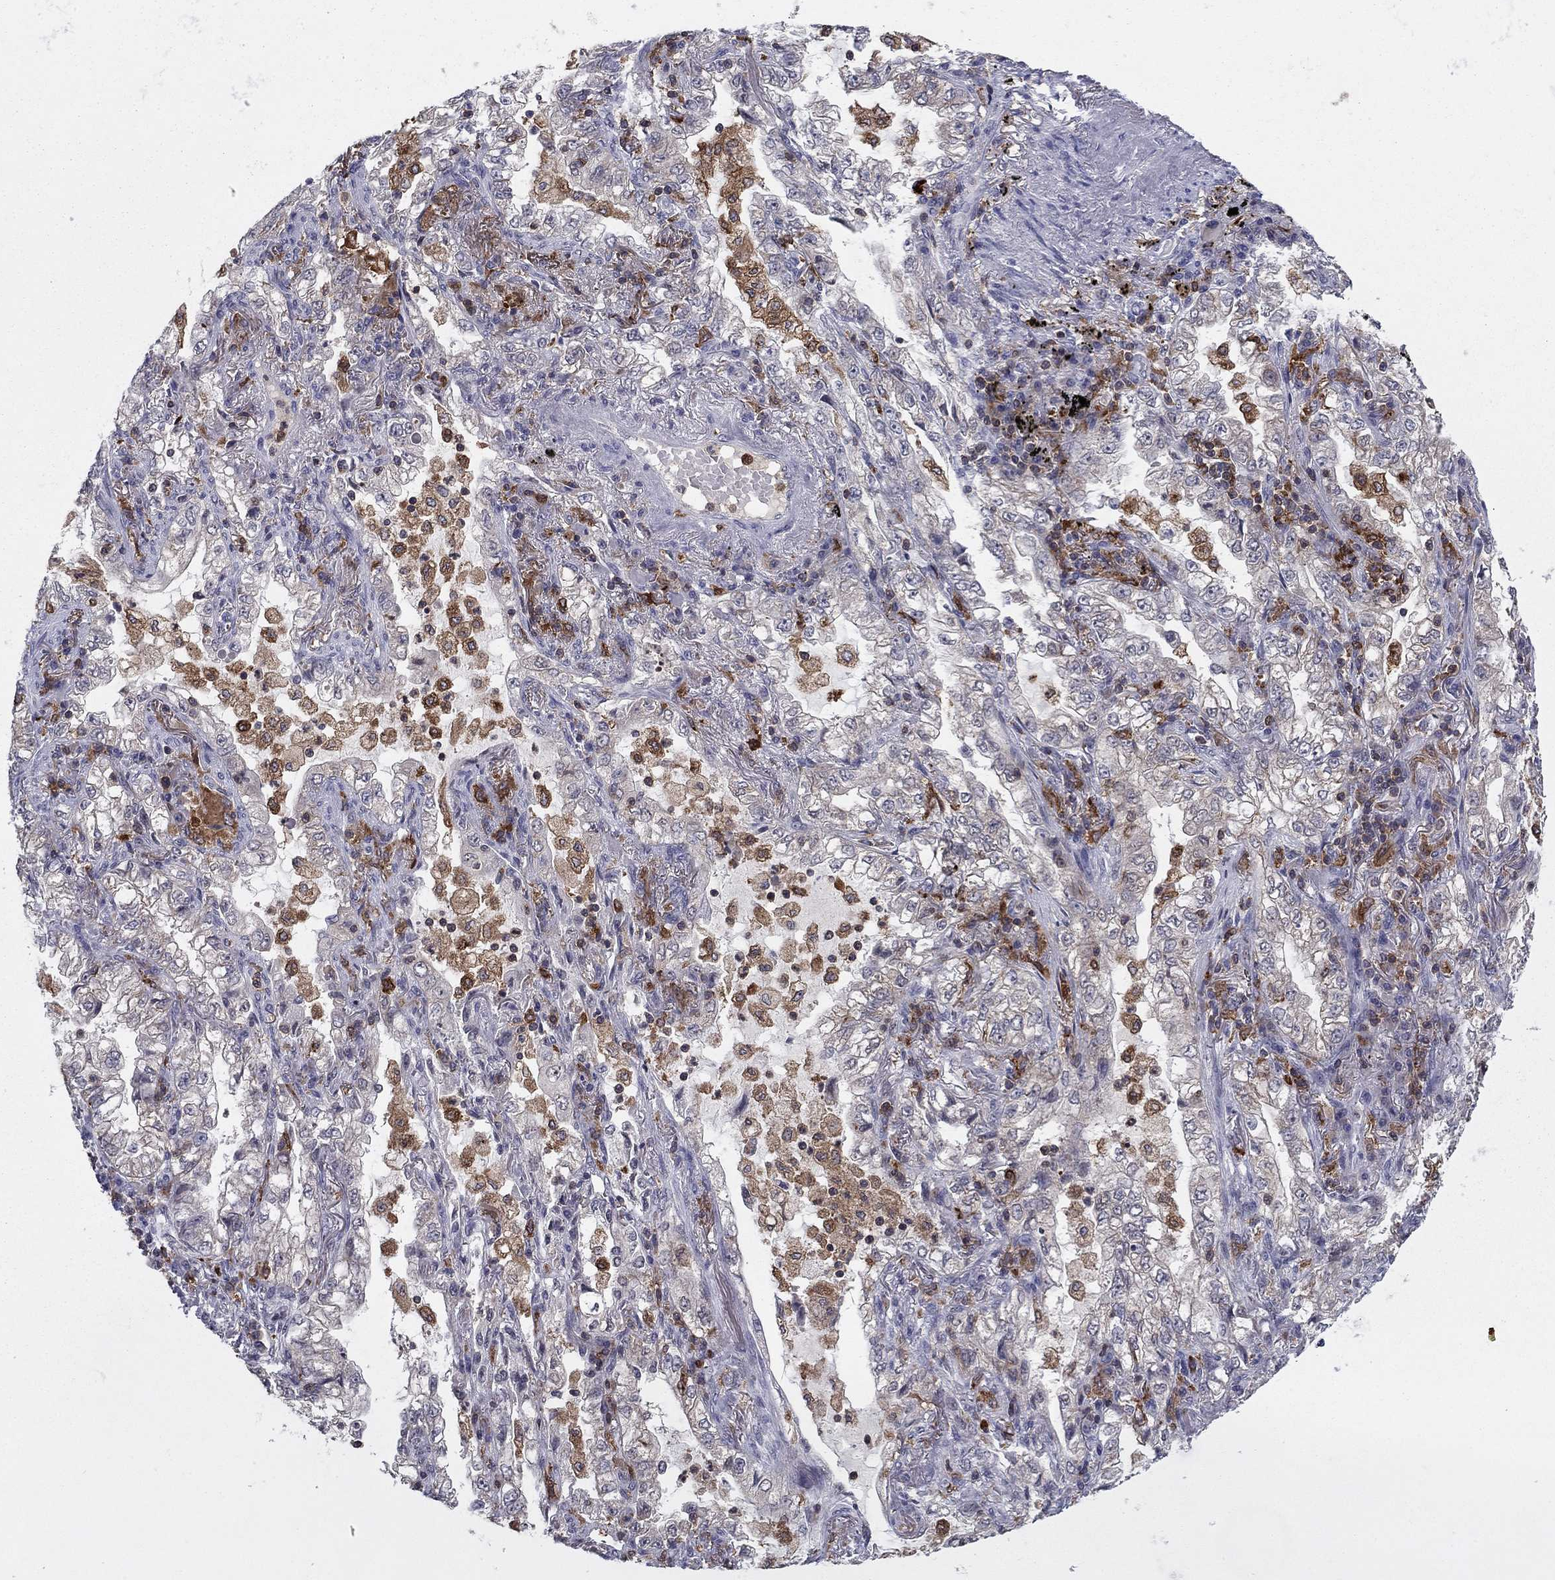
{"staining": {"intensity": "negative", "quantity": "none", "location": "none"}, "tissue": "lung cancer", "cell_type": "Tumor cells", "image_type": "cancer", "snomed": [{"axis": "morphology", "description": "Adenocarcinoma, NOS"}, {"axis": "topography", "description": "Lung"}], "caption": "This is an IHC histopathology image of lung adenocarcinoma. There is no staining in tumor cells.", "gene": "PLCB2", "patient": {"sex": "female", "age": 73}}